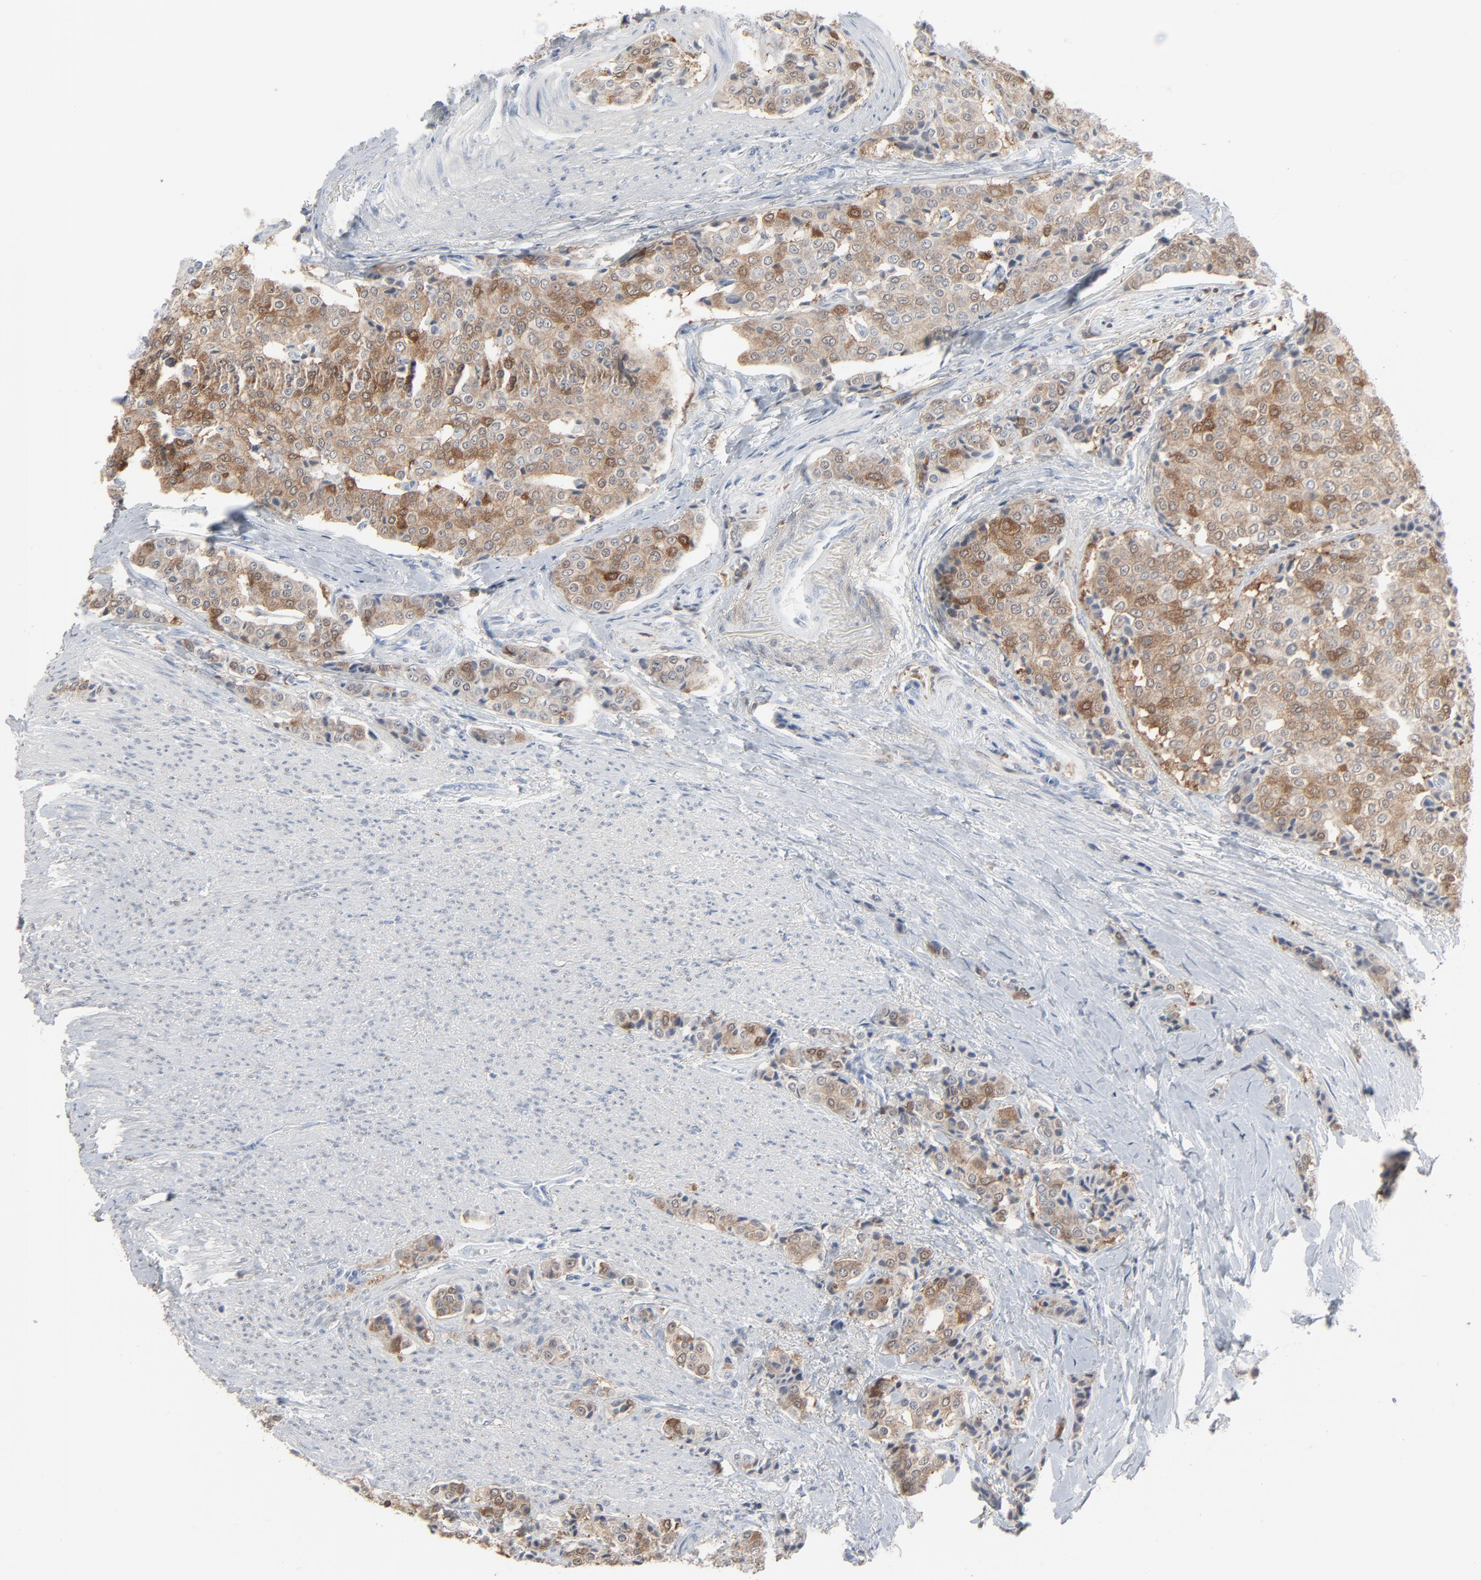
{"staining": {"intensity": "weak", "quantity": "25%-75%", "location": "cytoplasmic/membranous"}, "tissue": "carcinoid", "cell_type": "Tumor cells", "image_type": "cancer", "snomed": [{"axis": "morphology", "description": "Carcinoid, malignant, NOS"}, {"axis": "topography", "description": "Colon"}], "caption": "An IHC micrograph of neoplastic tissue is shown. Protein staining in brown labels weak cytoplasmic/membranous positivity in carcinoid within tumor cells.", "gene": "PHGDH", "patient": {"sex": "female", "age": 61}}